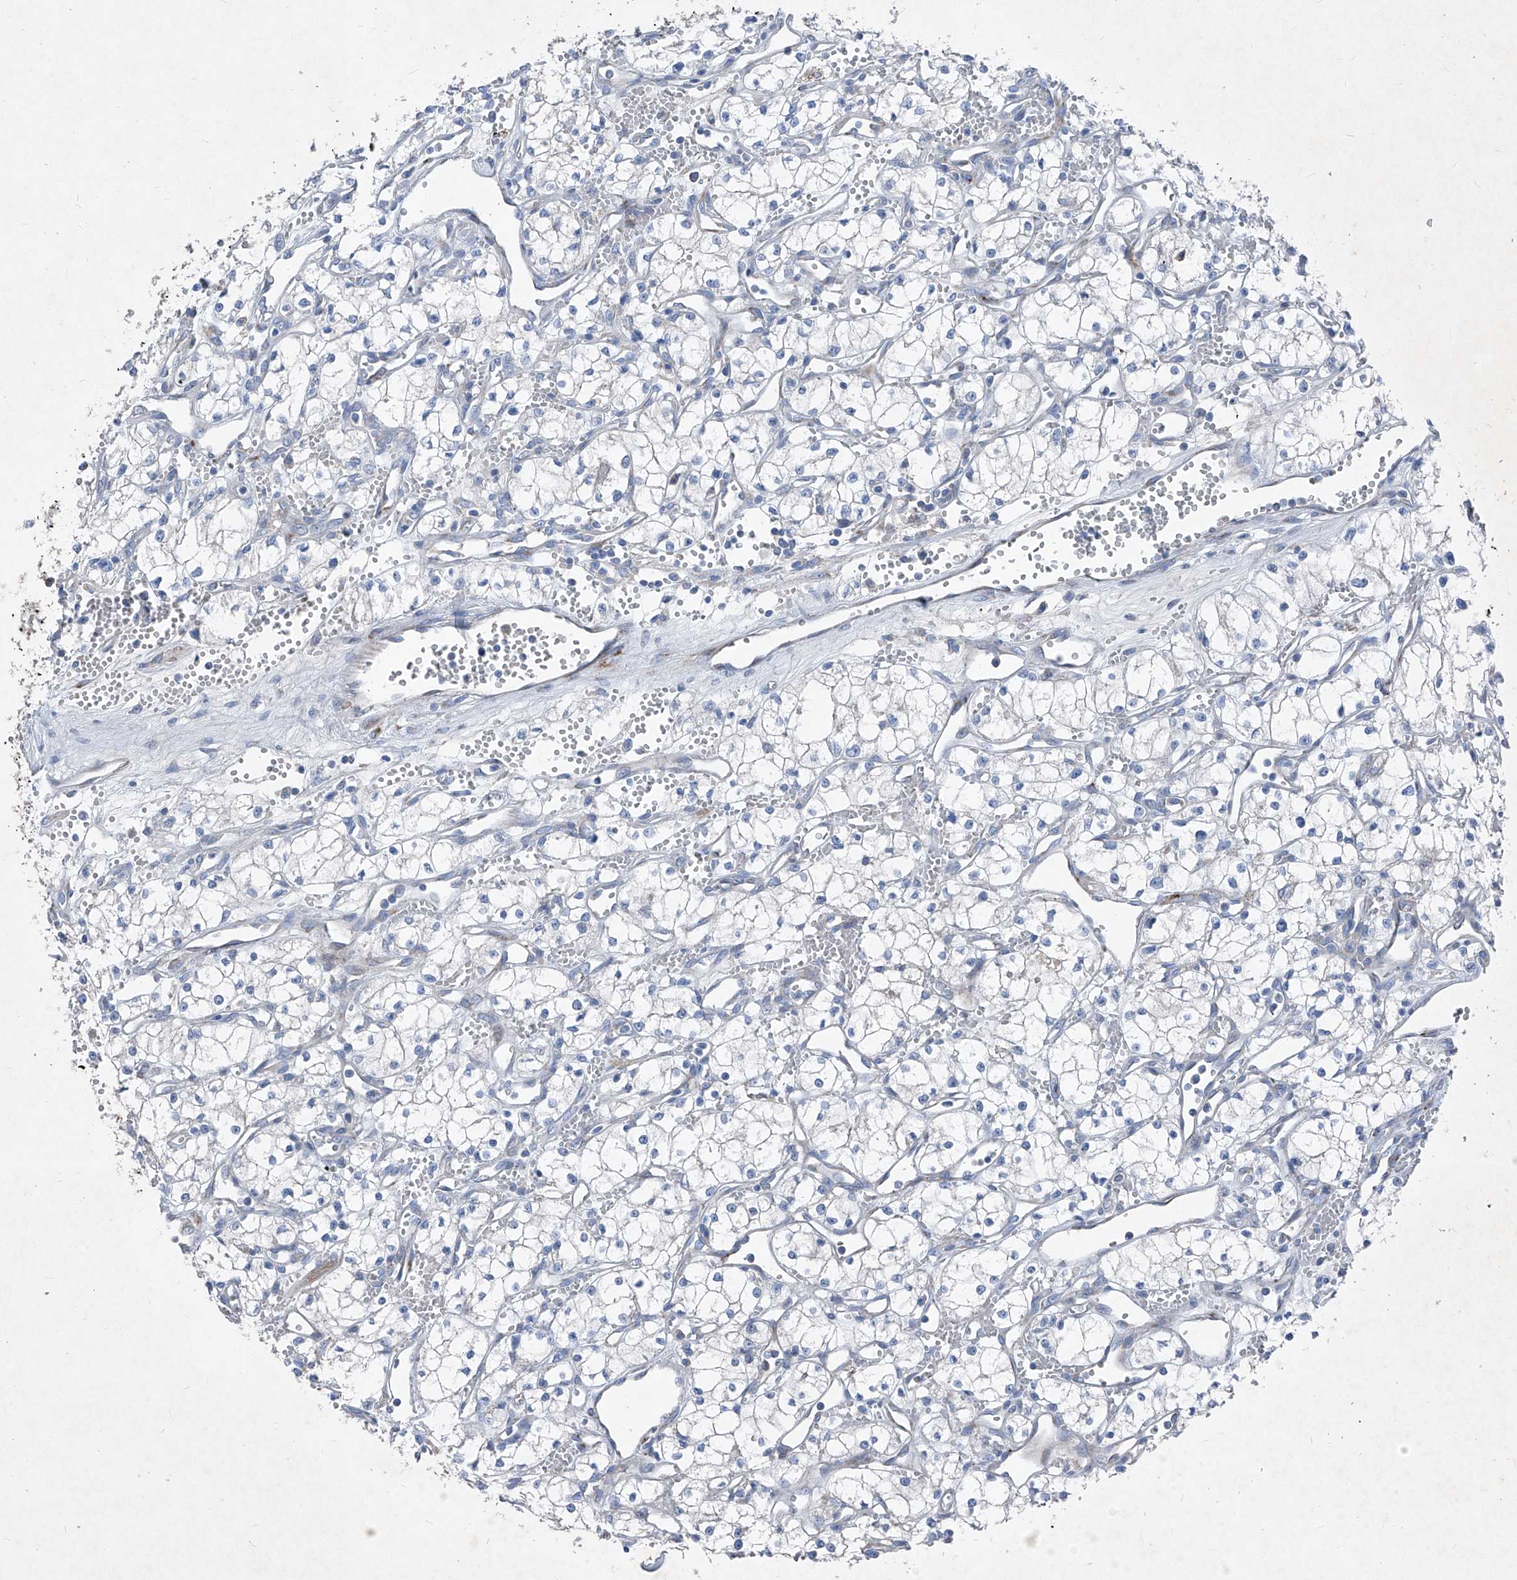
{"staining": {"intensity": "negative", "quantity": "none", "location": "none"}, "tissue": "renal cancer", "cell_type": "Tumor cells", "image_type": "cancer", "snomed": [{"axis": "morphology", "description": "Adenocarcinoma, NOS"}, {"axis": "topography", "description": "Kidney"}], "caption": "An image of human adenocarcinoma (renal) is negative for staining in tumor cells.", "gene": "IFI27", "patient": {"sex": "male", "age": 59}}